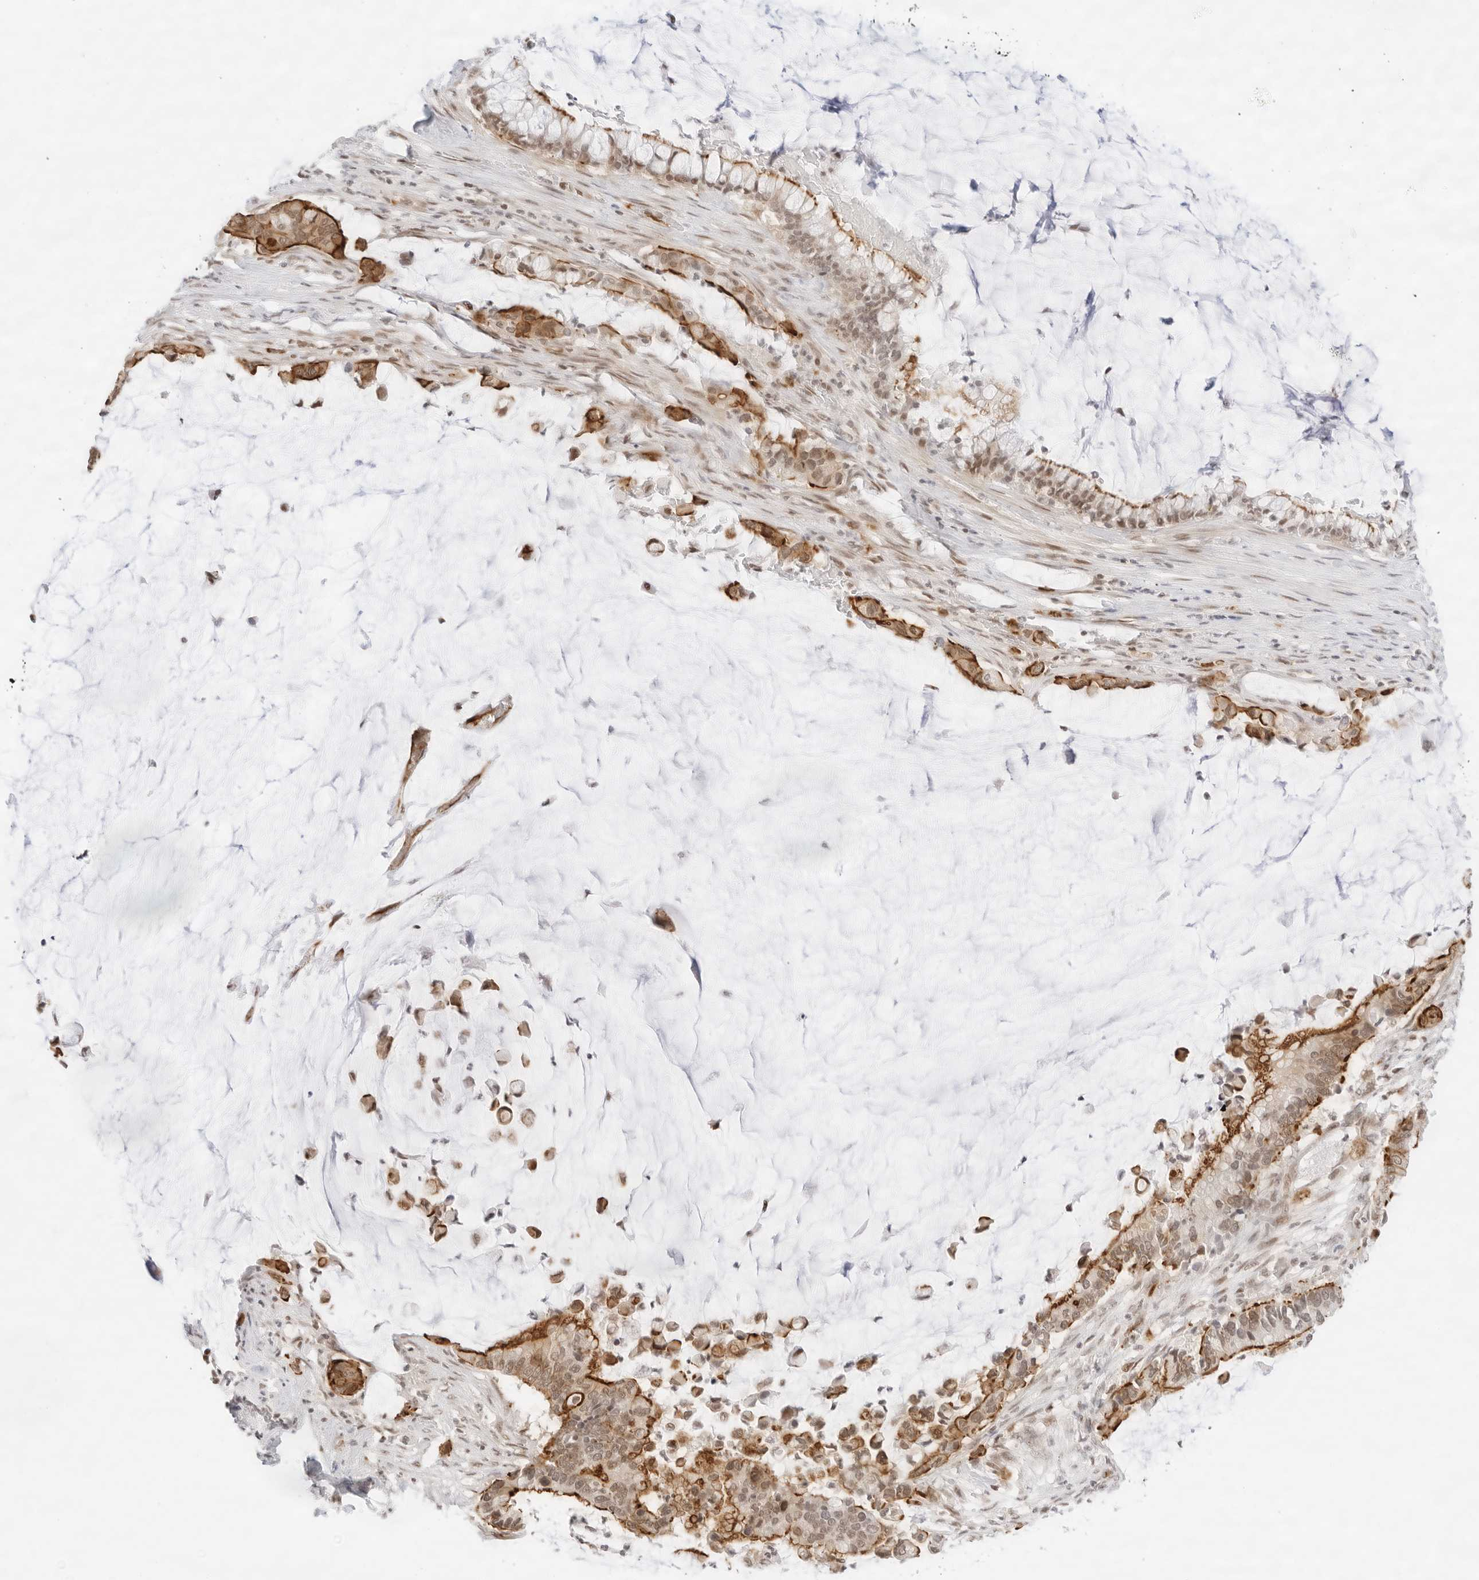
{"staining": {"intensity": "strong", "quantity": "25%-75%", "location": "cytoplasmic/membranous,nuclear"}, "tissue": "pancreatic cancer", "cell_type": "Tumor cells", "image_type": "cancer", "snomed": [{"axis": "morphology", "description": "Adenocarcinoma, NOS"}, {"axis": "topography", "description": "Pancreas"}], "caption": "This is an image of immunohistochemistry (IHC) staining of pancreatic cancer (adenocarcinoma), which shows strong staining in the cytoplasmic/membranous and nuclear of tumor cells.", "gene": "GNAS", "patient": {"sex": "male", "age": 41}}